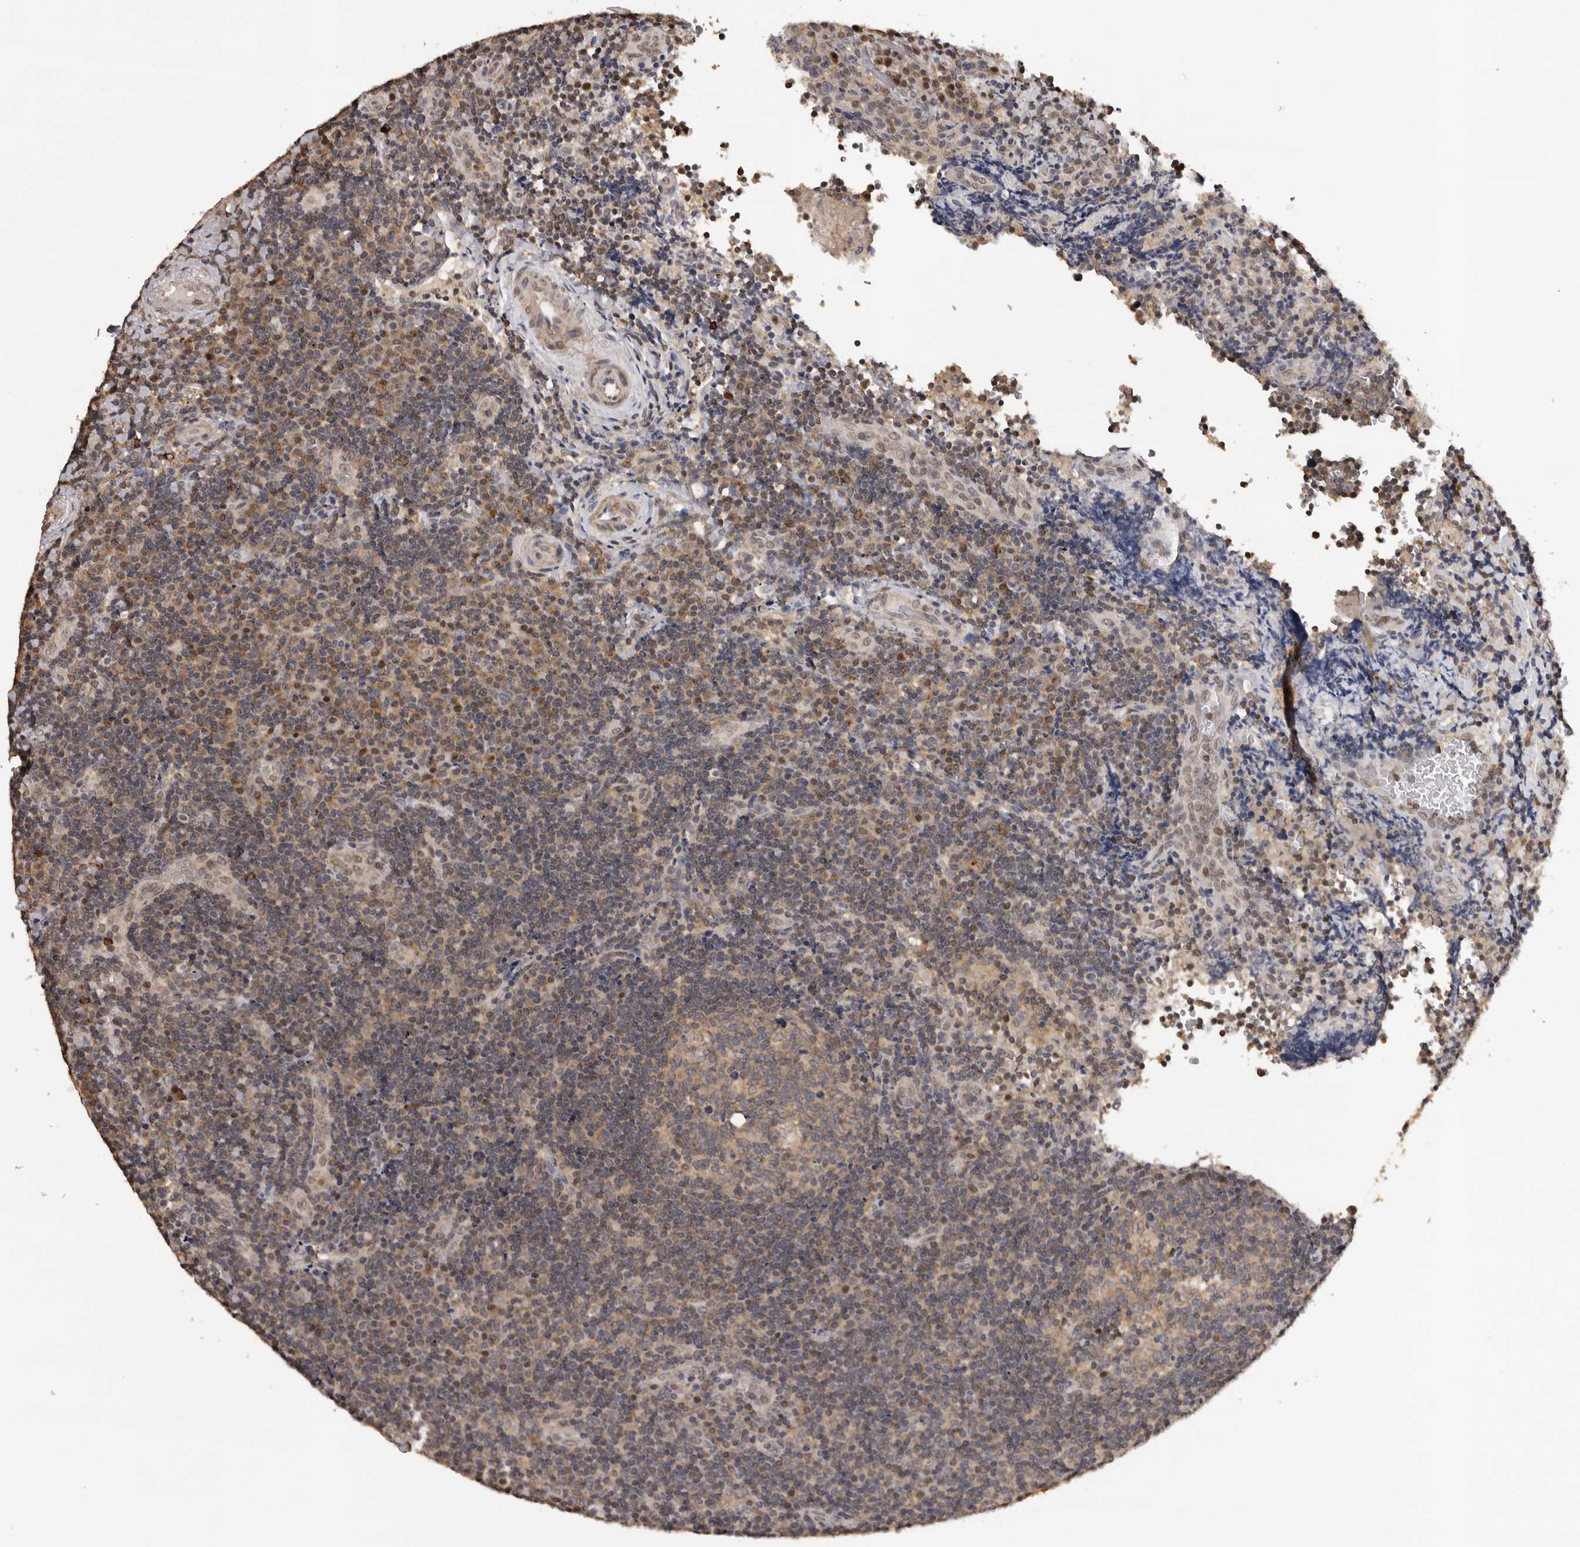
{"staining": {"intensity": "weak", "quantity": ">75%", "location": "cytoplasmic/membranous"}, "tissue": "lymphoma", "cell_type": "Tumor cells", "image_type": "cancer", "snomed": [{"axis": "morphology", "description": "Malignant lymphoma, non-Hodgkin's type, High grade"}, {"axis": "topography", "description": "Tonsil"}], "caption": "The histopathology image demonstrates immunohistochemical staining of lymphoma. There is weak cytoplasmic/membranous staining is identified in approximately >75% of tumor cells. Immunohistochemistry (ihc) stains the protein in brown and the nuclei are stained blue.", "gene": "KIF2B", "patient": {"sex": "female", "age": 36}}